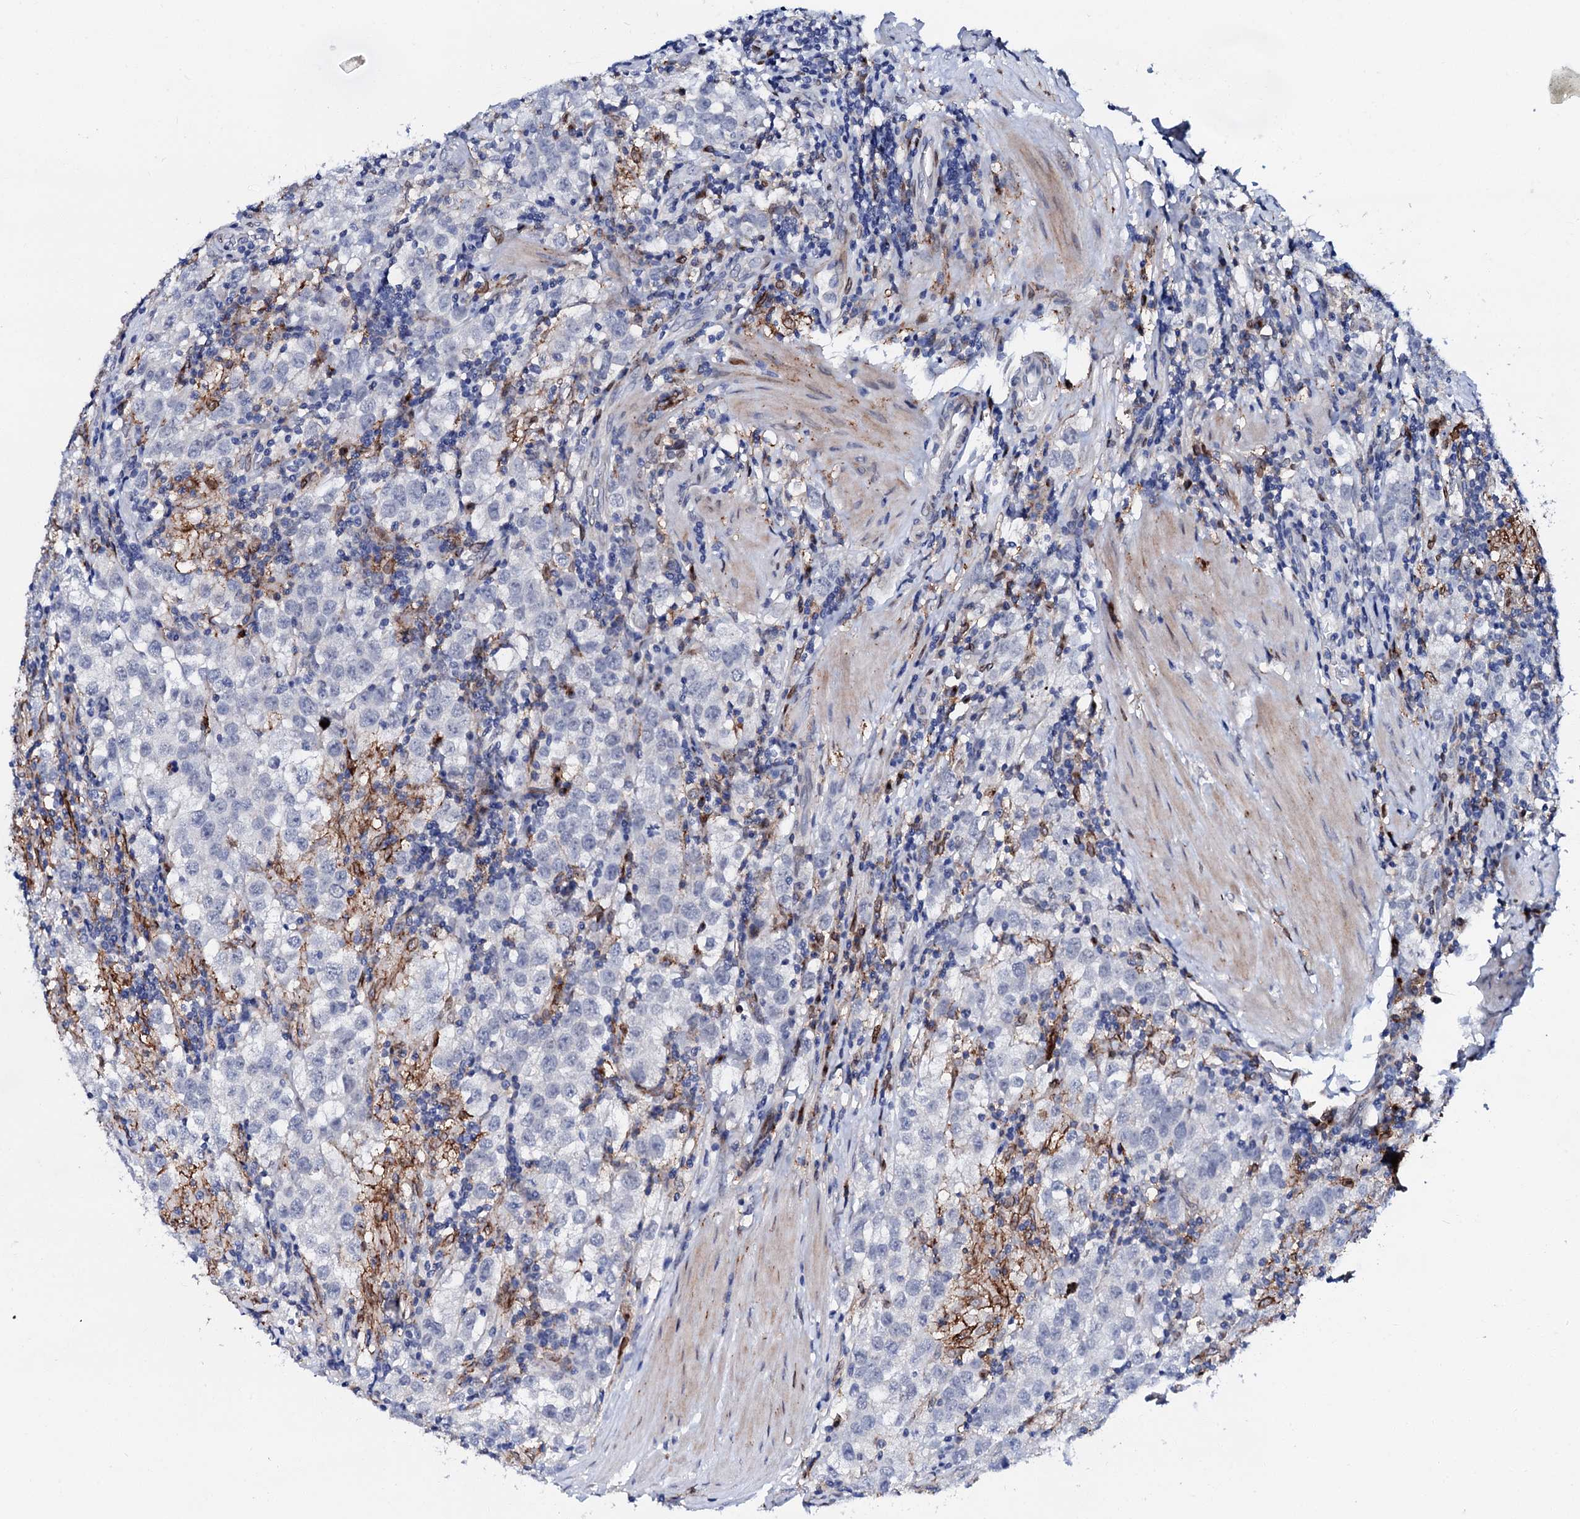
{"staining": {"intensity": "negative", "quantity": "none", "location": "none"}, "tissue": "testis cancer", "cell_type": "Tumor cells", "image_type": "cancer", "snomed": [{"axis": "morphology", "description": "Seminoma, NOS"}, {"axis": "morphology", "description": "Carcinoma, Embryonal, NOS"}, {"axis": "topography", "description": "Testis"}], "caption": "A micrograph of testis embryonal carcinoma stained for a protein shows no brown staining in tumor cells.", "gene": "MED13L", "patient": {"sex": "male", "age": 43}}